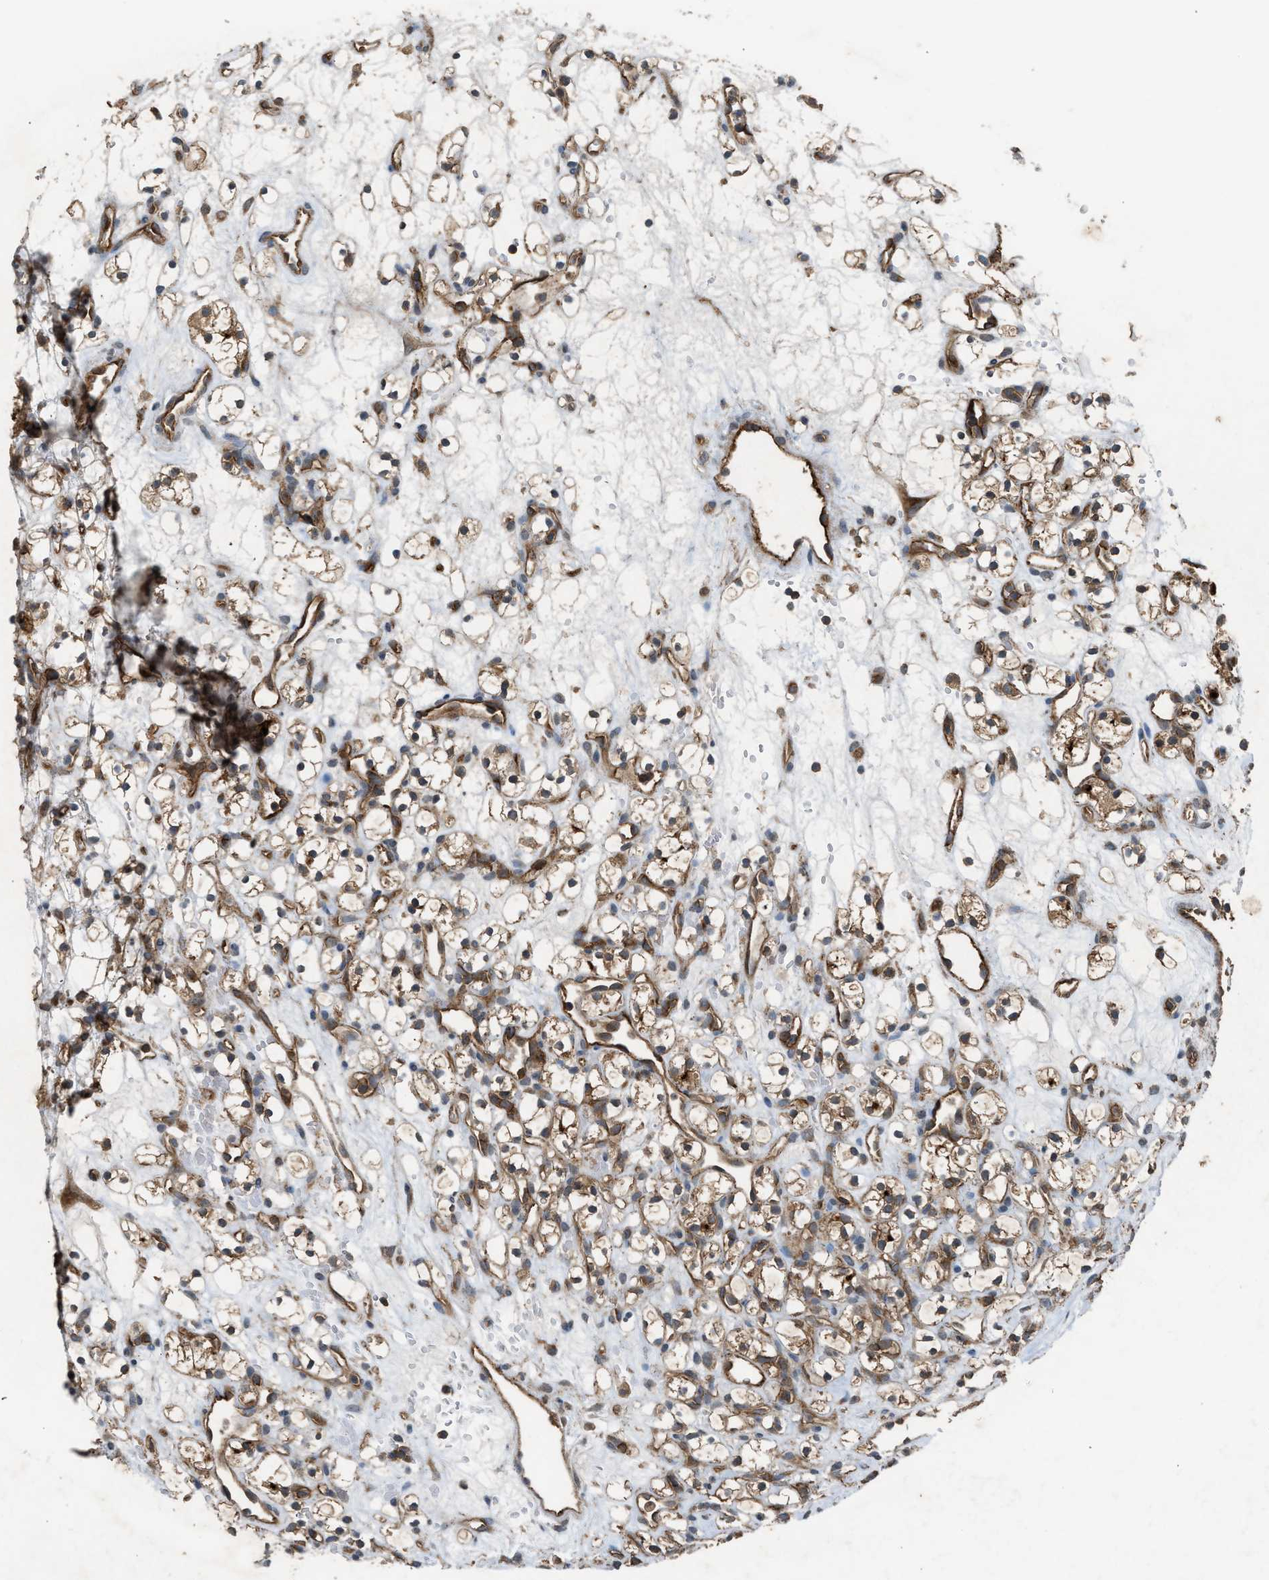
{"staining": {"intensity": "moderate", "quantity": ">75%", "location": "cytoplasmic/membranous"}, "tissue": "renal cancer", "cell_type": "Tumor cells", "image_type": "cancer", "snomed": [{"axis": "morphology", "description": "Adenocarcinoma, NOS"}, {"axis": "topography", "description": "Kidney"}], "caption": "A brown stain labels moderate cytoplasmic/membranous expression of a protein in adenocarcinoma (renal) tumor cells. Immunohistochemistry stains the protein in brown and the nuclei are stained blue.", "gene": "HIP1R", "patient": {"sex": "female", "age": 60}}